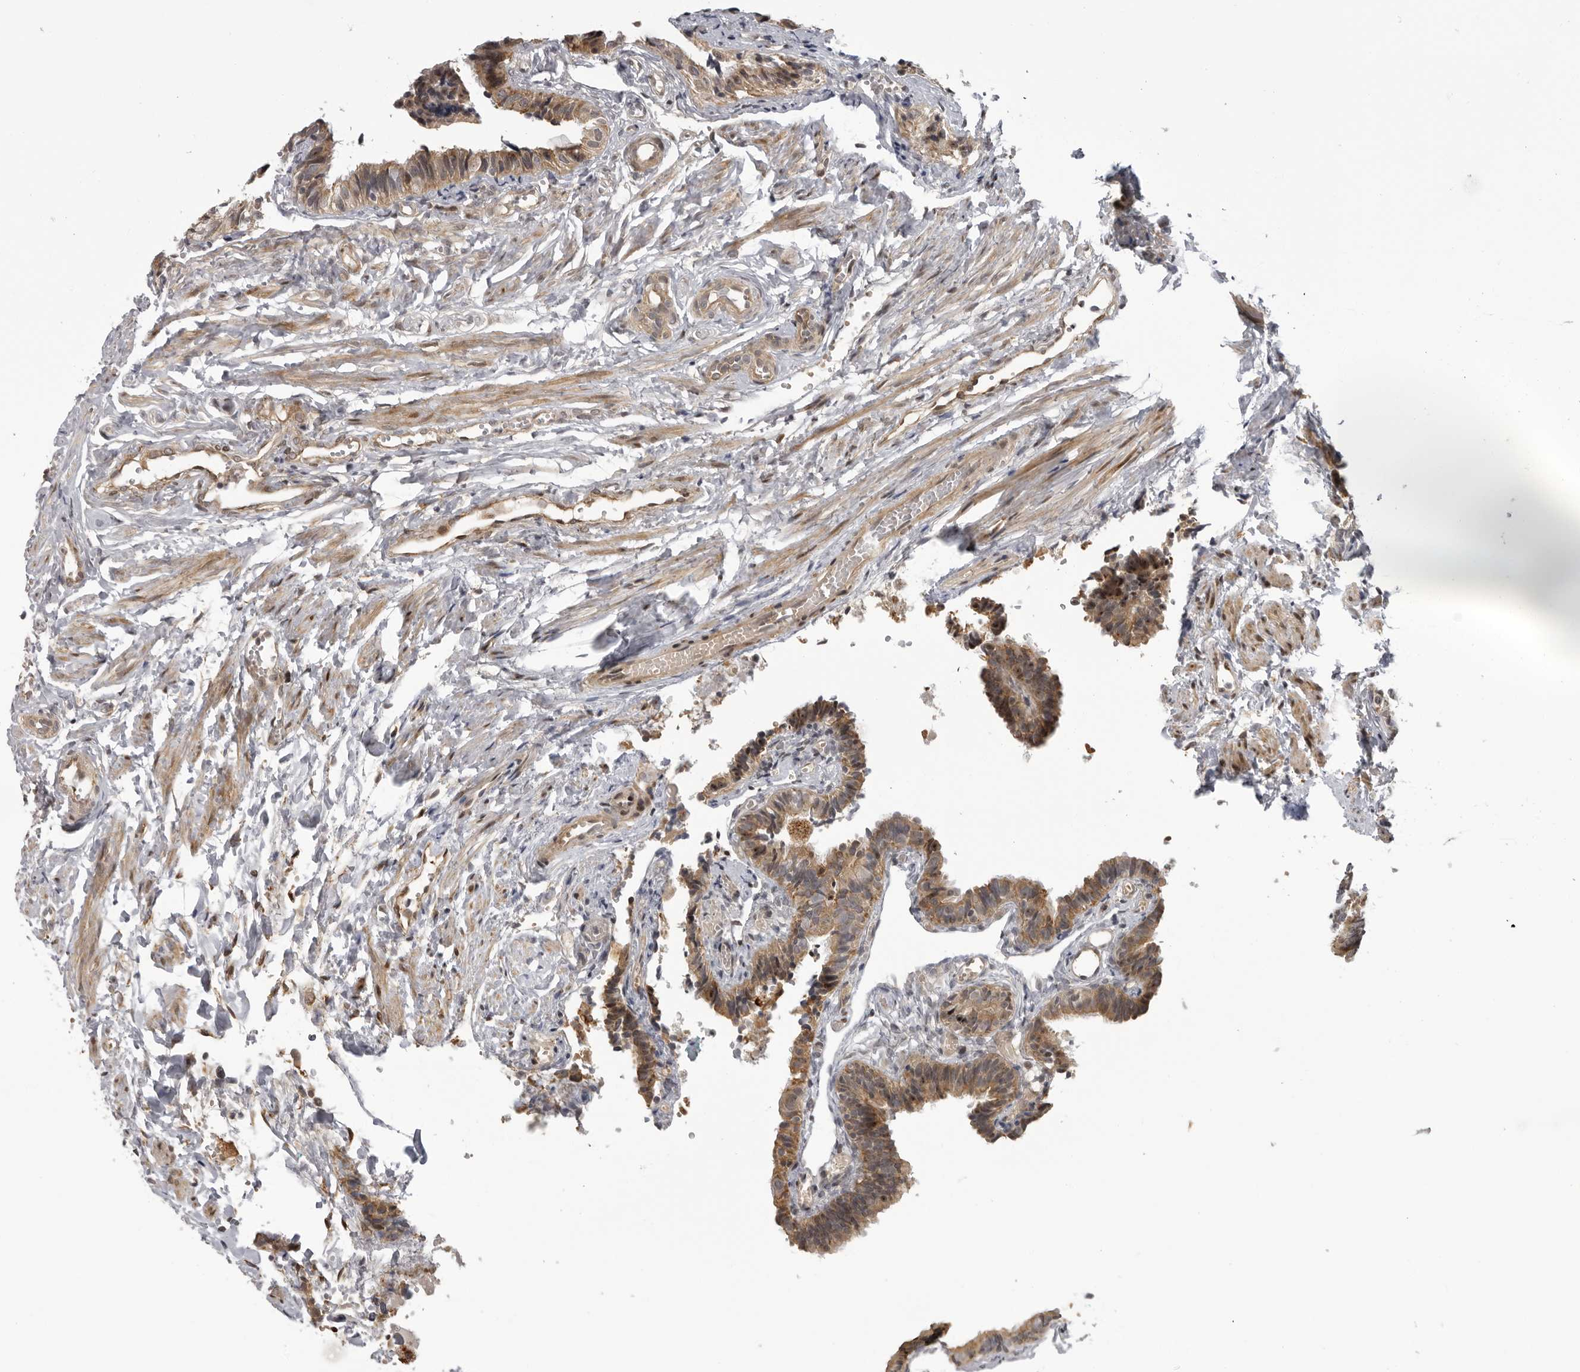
{"staining": {"intensity": "moderate", "quantity": ">75%", "location": "cytoplasmic/membranous"}, "tissue": "fallopian tube", "cell_type": "Glandular cells", "image_type": "normal", "snomed": [{"axis": "morphology", "description": "Normal tissue, NOS"}, {"axis": "topography", "description": "Fallopian tube"}], "caption": "Protein expression analysis of normal human fallopian tube reveals moderate cytoplasmic/membranous staining in approximately >75% of glandular cells. (DAB = brown stain, brightfield microscopy at high magnification).", "gene": "DNAH14", "patient": {"sex": "female", "age": 46}}